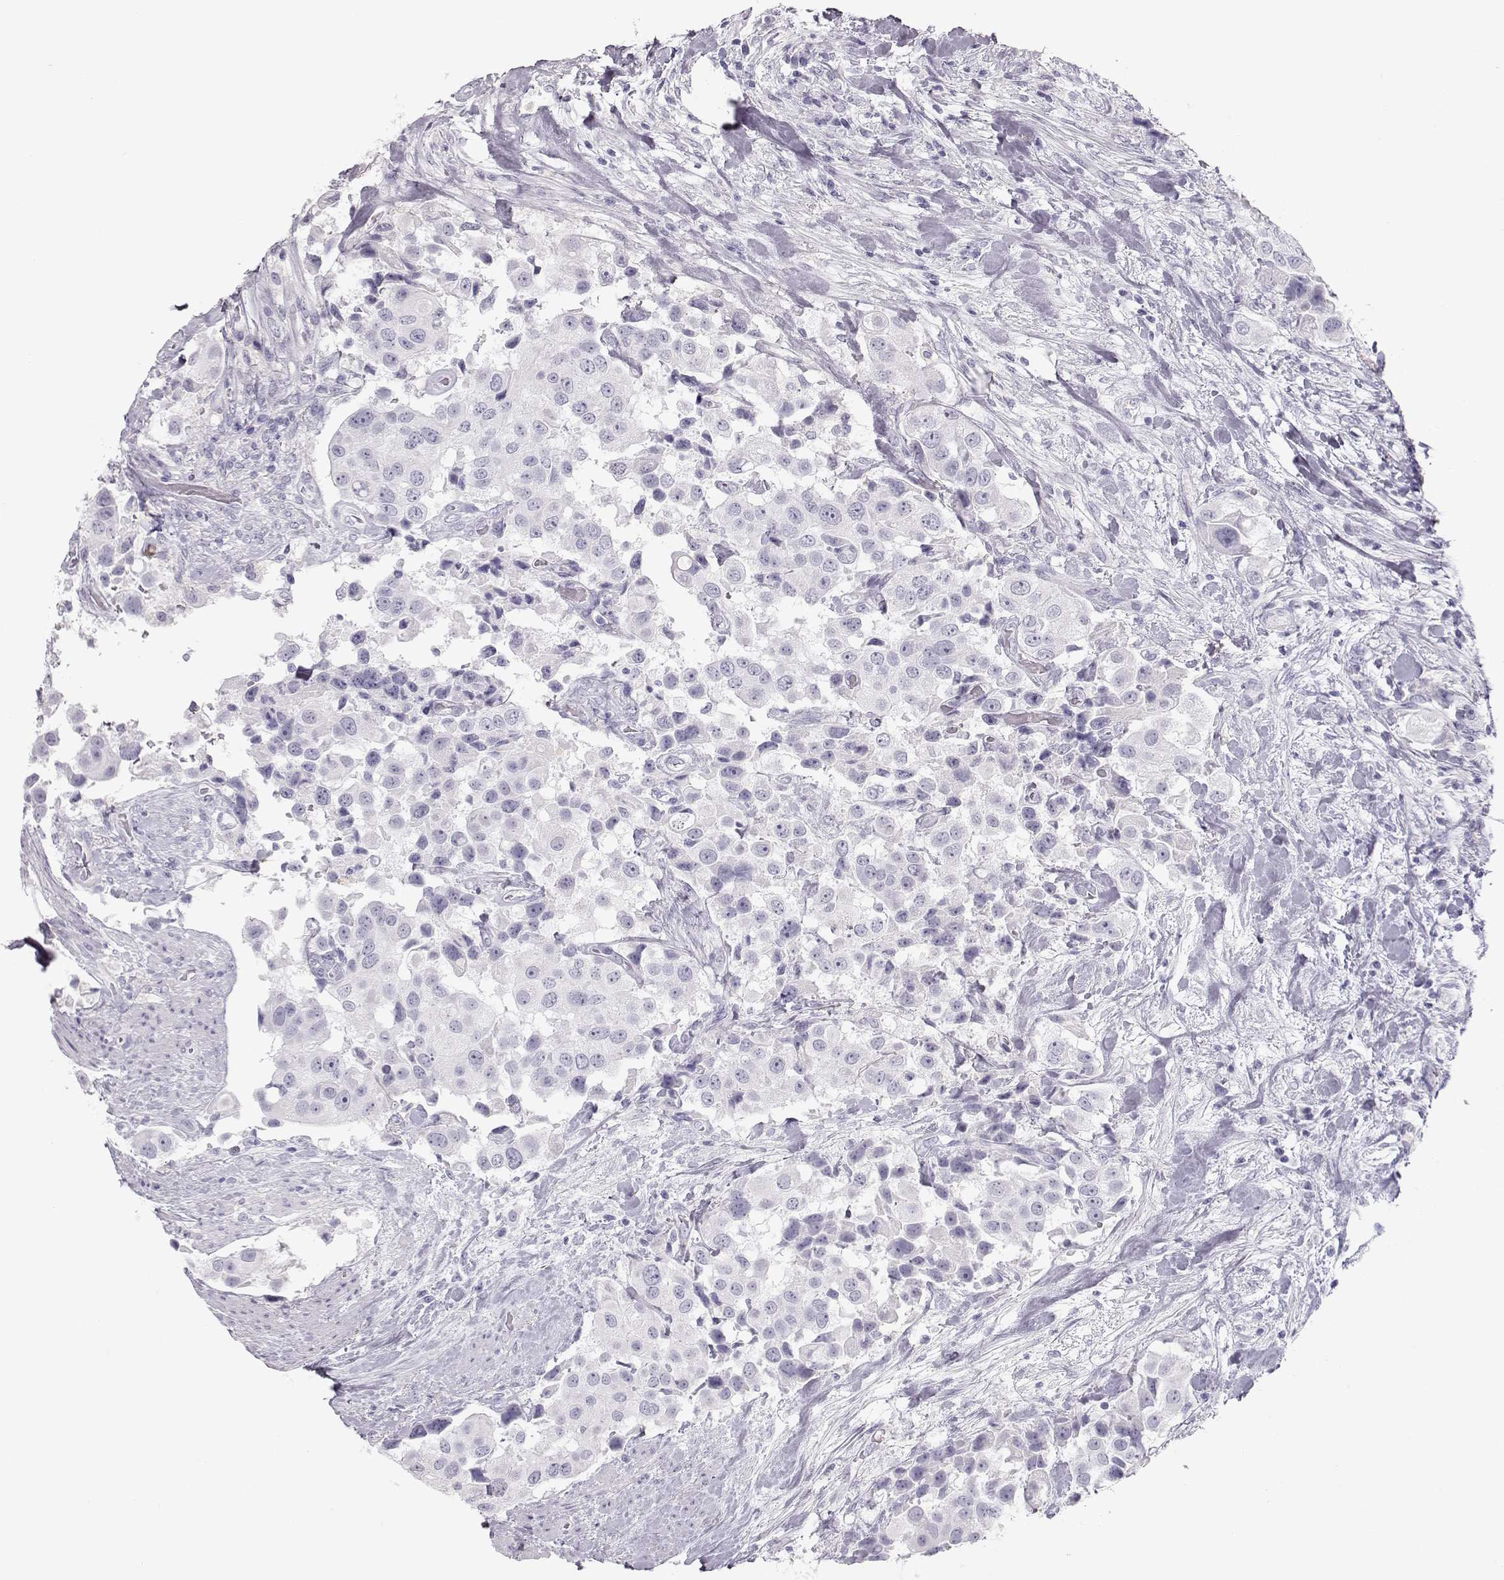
{"staining": {"intensity": "negative", "quantity": "none", "location": "none"}, "tissue": "urothelial cancer", "cell_type": "Tumor cells", "image_type": "cancer", "snomed": [{"axis": "morphology", "description": "Urothelial carcinoma, High grade"}, {"axis": "topography", "description": "Urinary bladder"}], "caption": "Human urothelial carcinoma (high-grade) stained for a protein using IHC reveals no staining in tumor cells.", "gene": "MIP", "patient": {"sex": "female", "age": 64}}